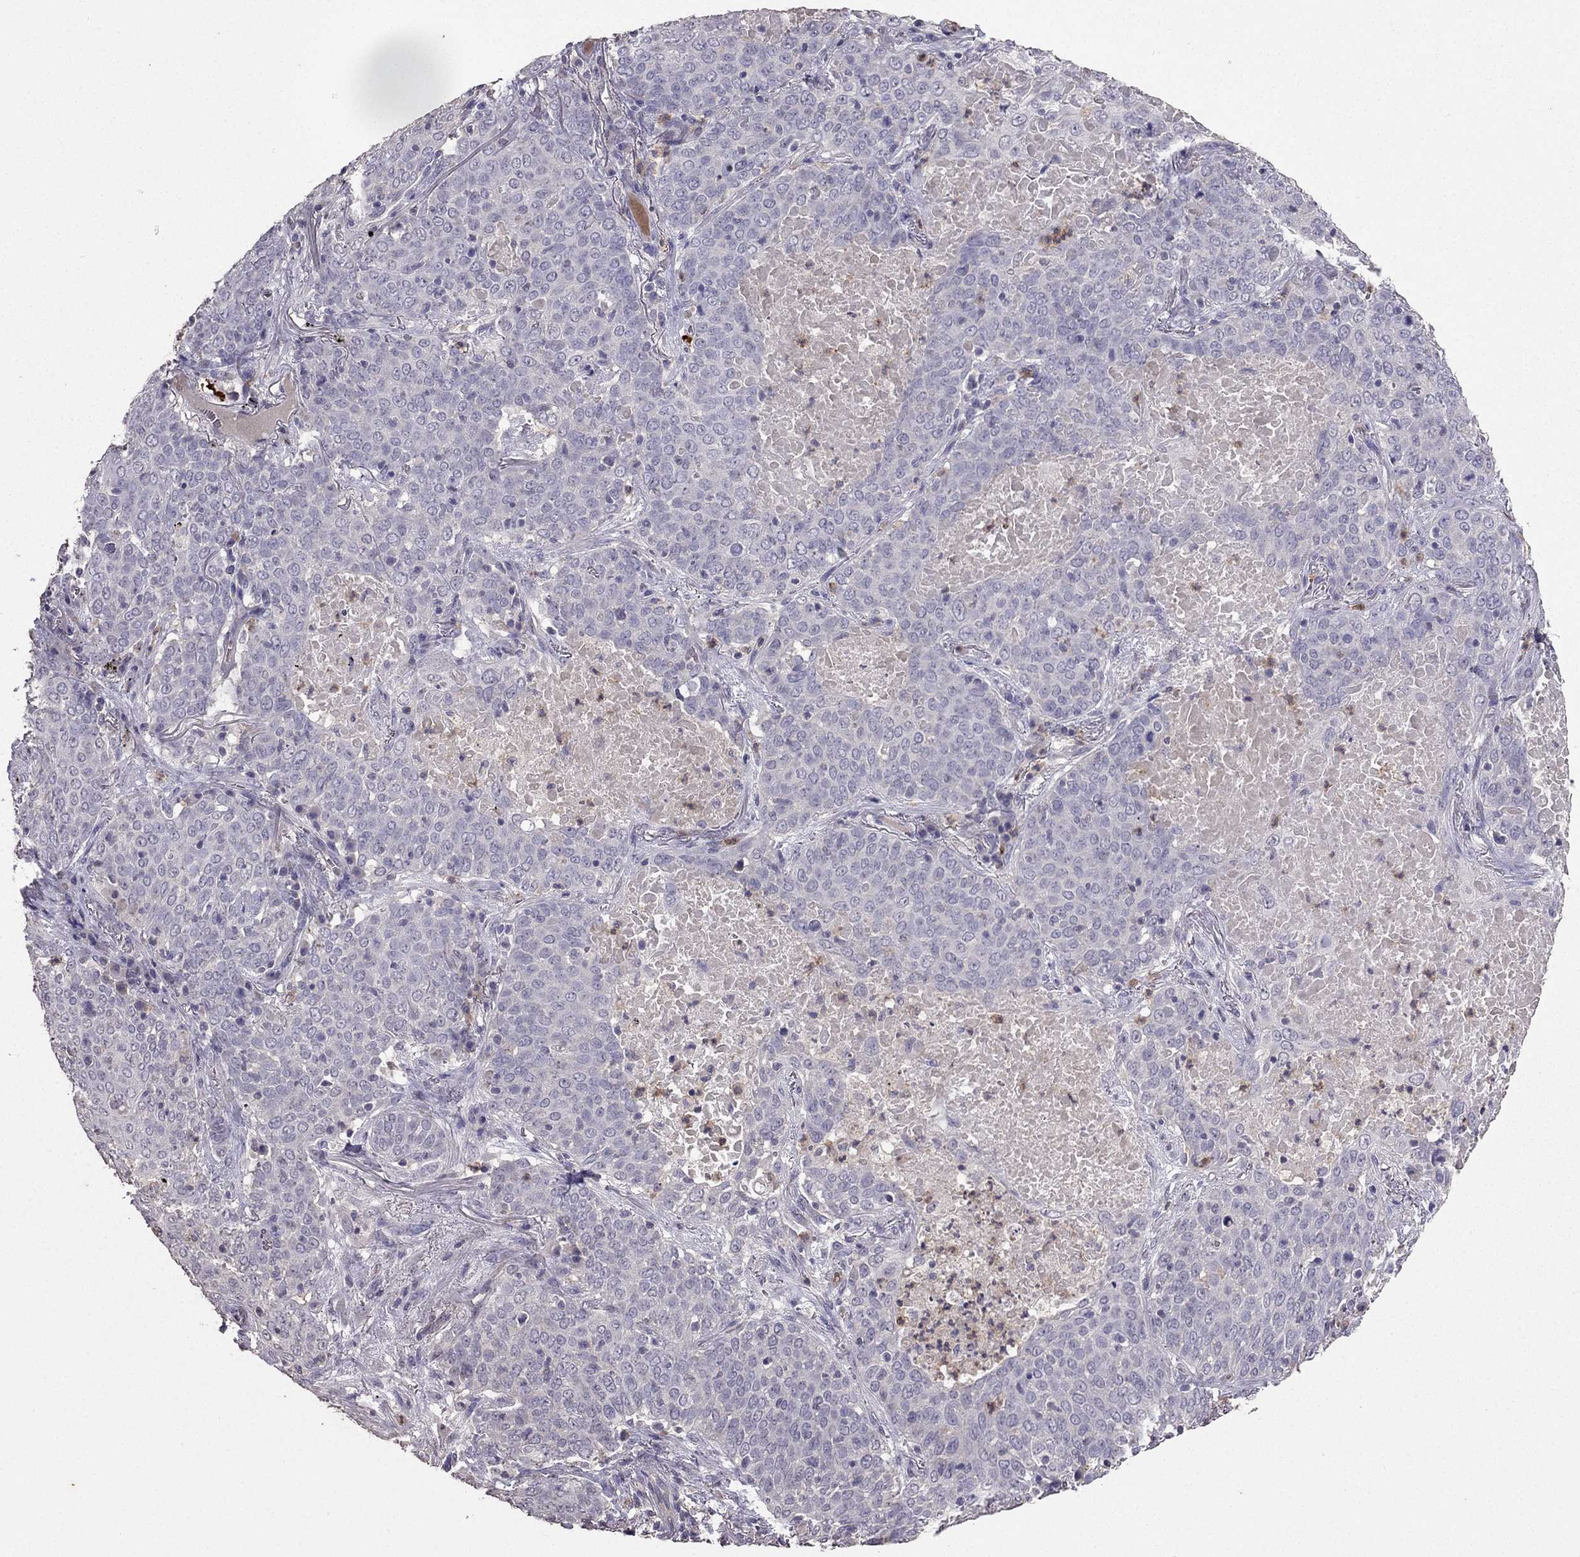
{"staining": {"intensity": "negative", "quantity": "none", "location": "none"}, "tissue": "lung cancer", "cell_type": "Tumor cells", "image_type": "cancer", "snomed": [{"axis": "morphology", "description": "Squamous cell carcinoma, NOS"}, {"axis": "topography", "description": "Lung"}], "caption": "Immunohistochemistry (IHC) image of neoplastic tissue: human squamous cell carcinoma (lung) stained with DAB displays no significant protein expression in tumor cells. (DAB (3,3'-diaminobenzidine) immunohistochemistry (IHC), high magnification).", "gene": "RFLNB", "patient": {"sex": "male", "age": 82}}